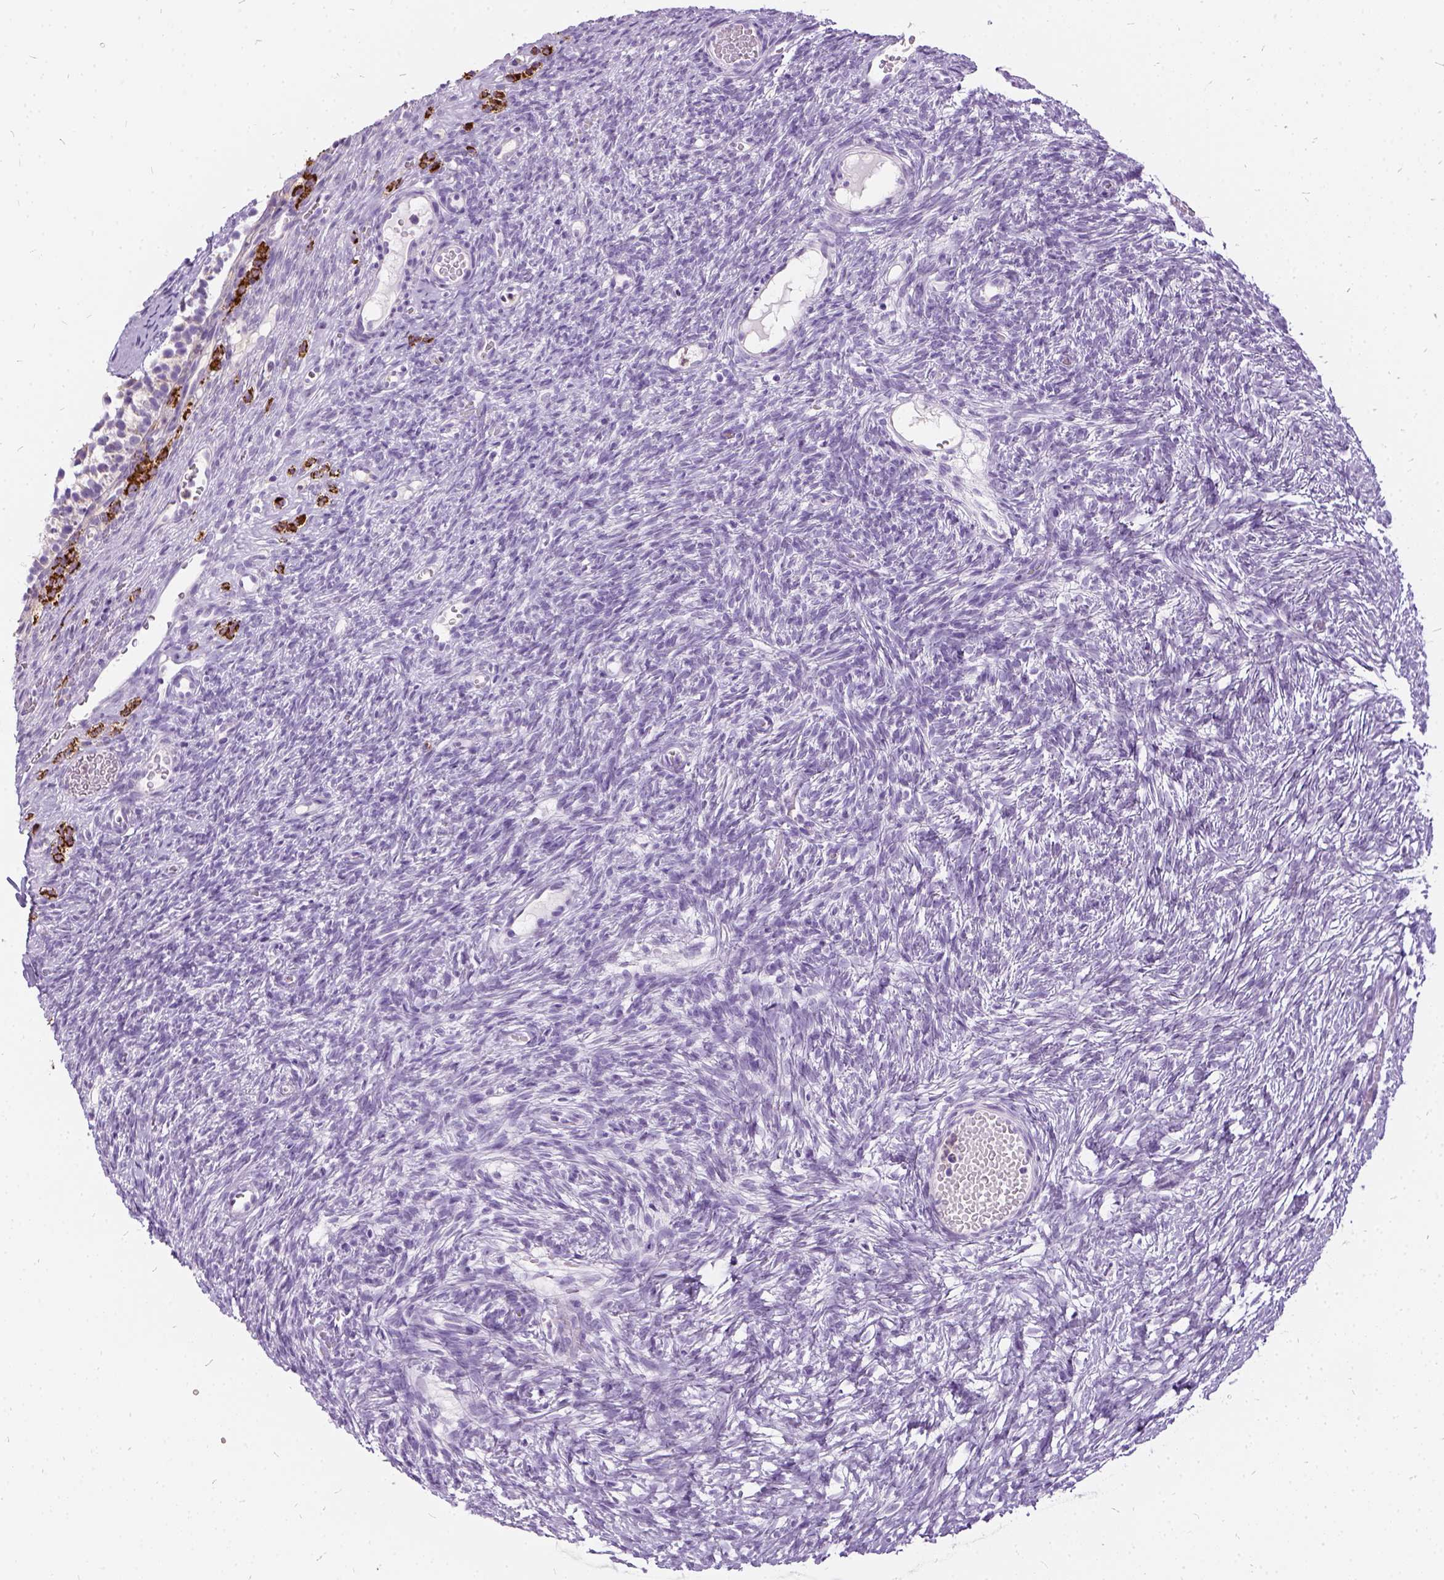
{"staining": {"intensity": "strong", "quantity": "<25%", "location": "cytoplasmic/membranous"}, "tissue": "ovary", "cell_type": "Follicle cells", "image_type": "normal", "snomed": [{"axis": "morphology", "description": "Normal tissue, NOS"}, {"axis": "topography", "description": "Ovary"}], "caption": "Protein expression by IHC displays strong cytoplasmic/membranous positivity in about <25% of follicle cells in normal ovary.", "gene": "FDX1", "patient": {"sex": "female", "age": 34}}